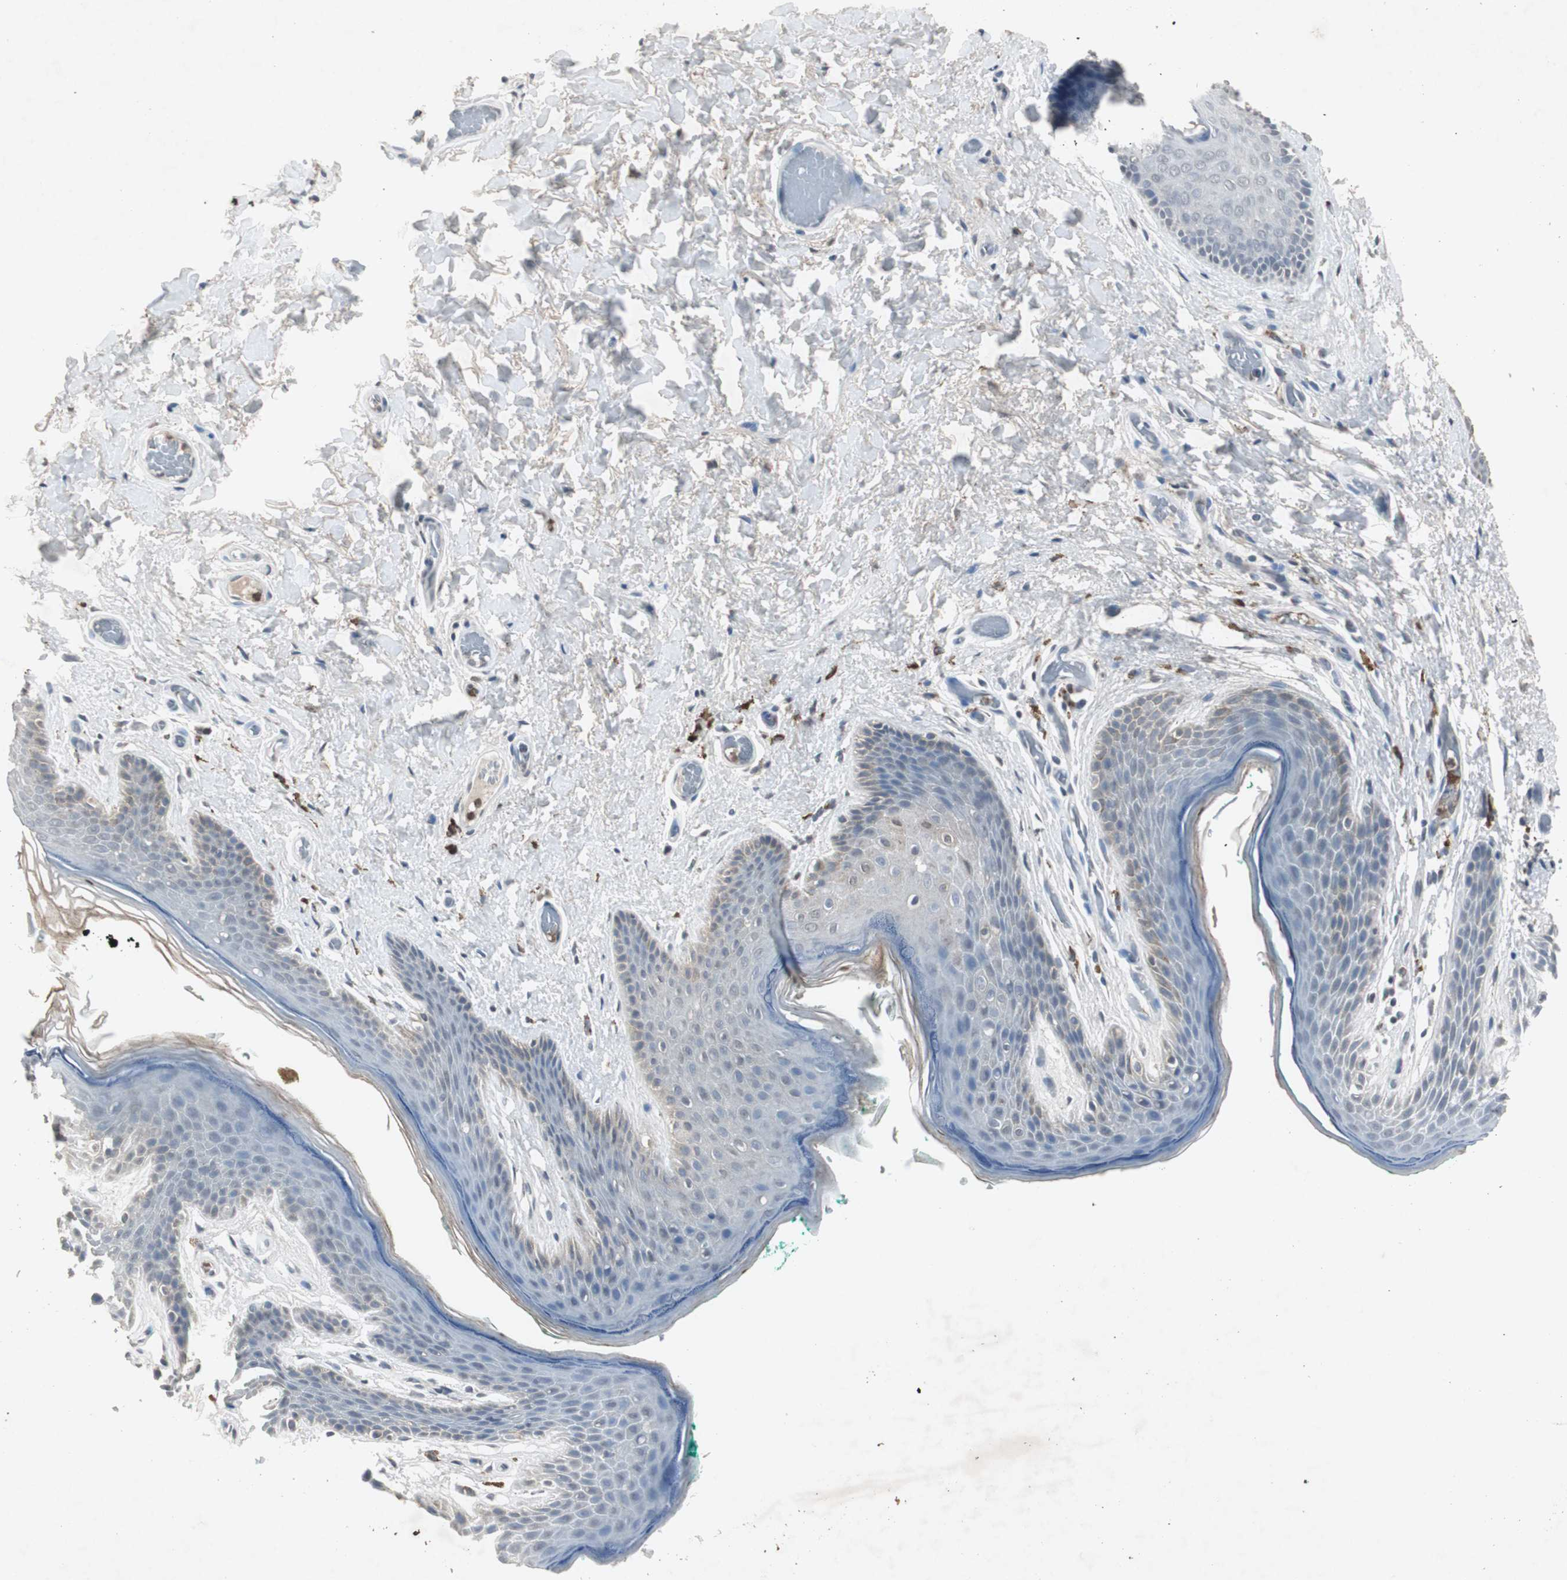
{"staining": {"intensity": "negative", "quantity": "none", "location": "none"}, "tissue": "skin", "cell_type": "Epidermal cells", "image_type": "normal", "snomed": [{"axis": "morphology", "description": "Normal tissue, NOS"}, {"axis": "topography", "description": "Anal"}], "caption": "IHC micrograph of unremarkable human skin stained for a protein (brown), which reveals no staining in epidermal cells. (DAB immunohistochemistry, high magnification).", "gene": "ADNP2", "patient": {"sex": "male", "age": 74}}